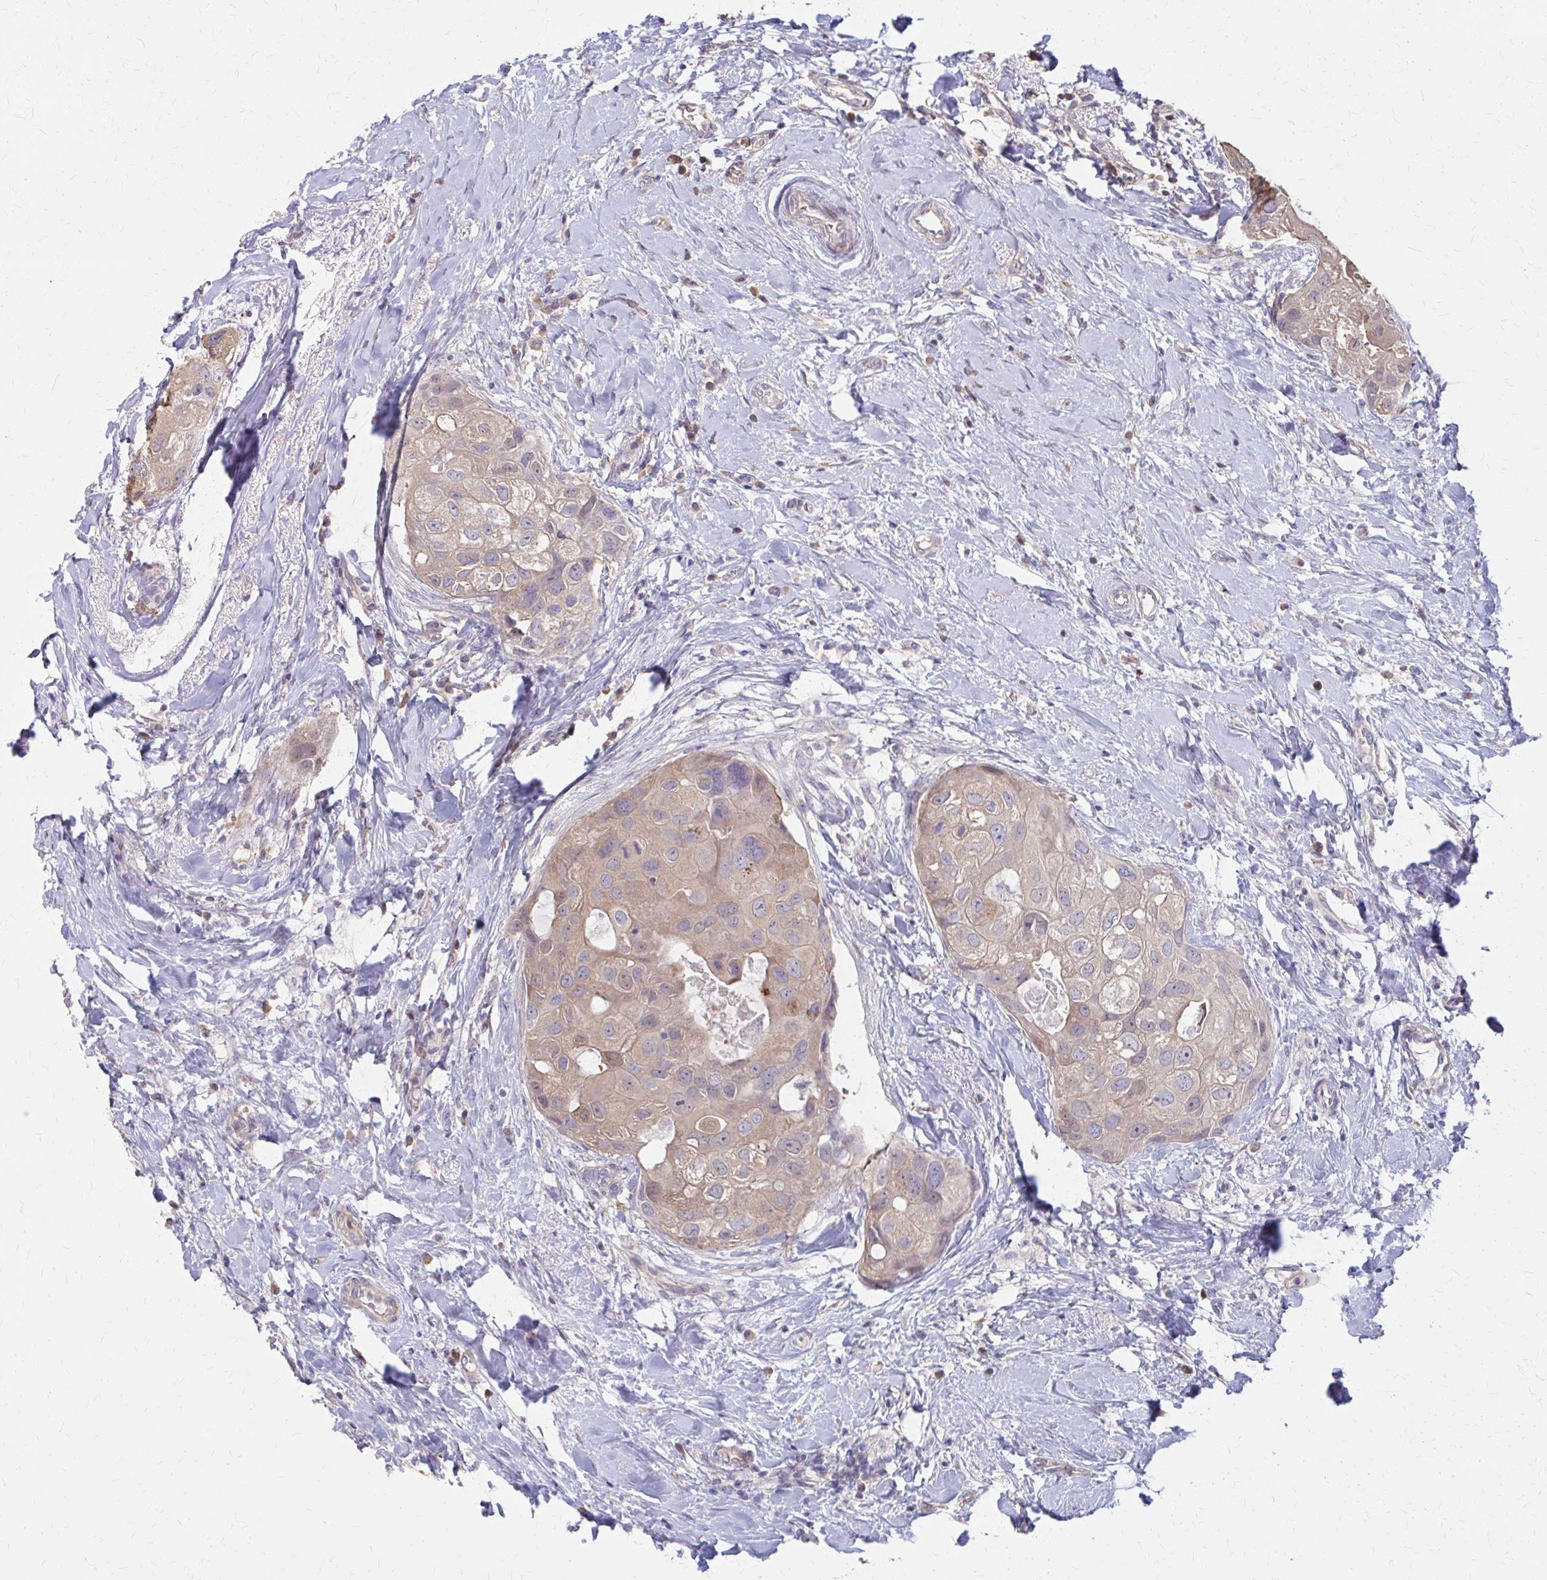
{"staining": {"intensity": "weak", "quantity": ">75%", "location": "cytoplasmic/membranous"}, "tissue": "breast cancer", "cell_type": "Tumor cells", "image_type": "cancer", "snomed": [{"axis": "morphology", "description": "Duct carcinoma"}, {"axis": "topography", "description": "Breast"}], "caption": "Immunohistochemical staining of human breast cancer shows weak cytoplasmic/membranous protein expression in approximately >75% of tumor cells.", "gene": "IFI44L", "patient": {"sex": "female", "age": 43}}